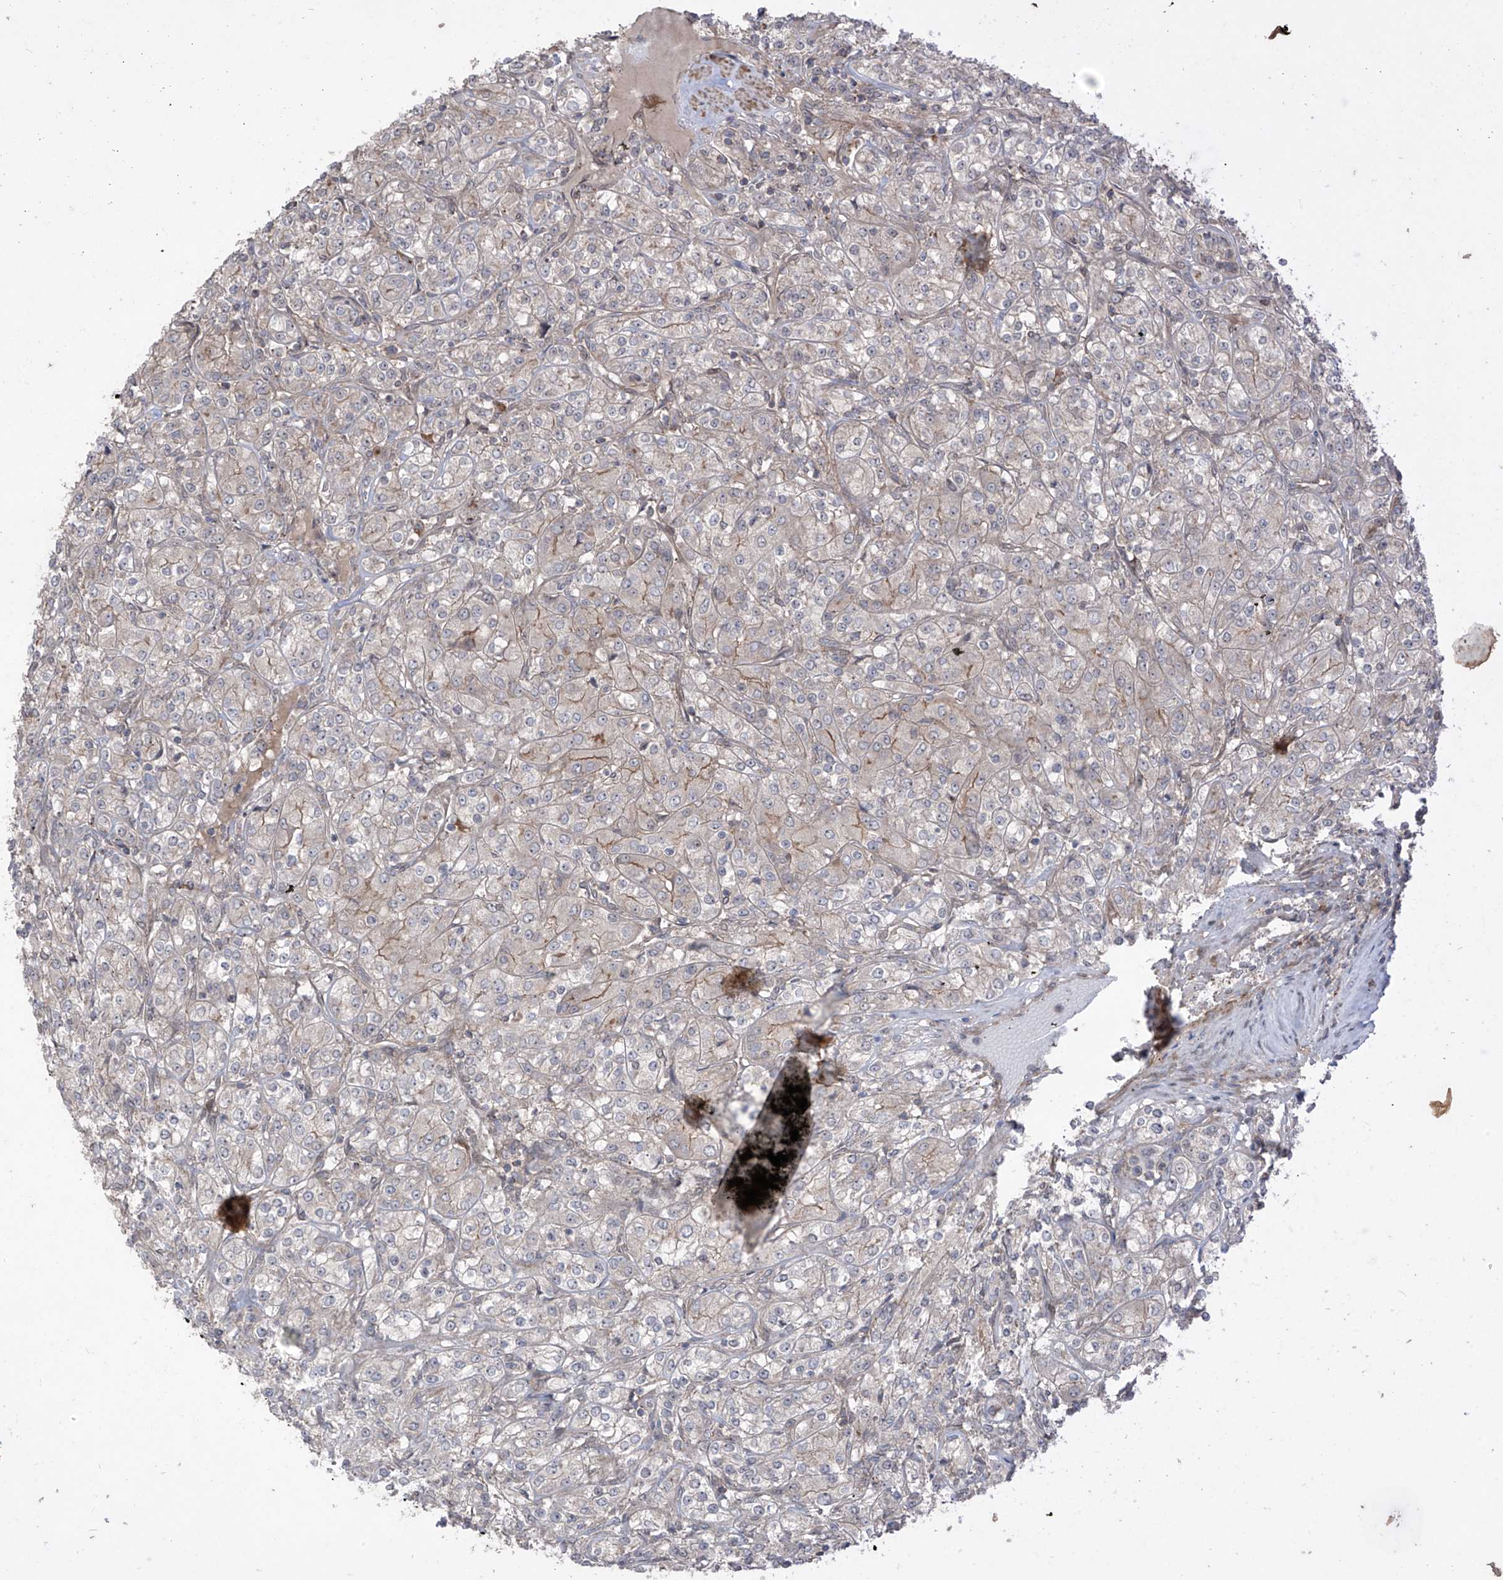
{"staining": {"intensity": "weak", "quantity": "<25%", "location": "cytoplasmic/membranous"}, "tissue": "renal cancer", "cell_type": "Tumor cells", "image_type": "cancer", "snomed": [{"axis": "morphology", "description": "Adenocarcinoma, NOS"}, {"axis": "topography", "description": "Kidney"}], "caption": "IHC histopathology image of human adenocarcinoma (renal) stained for a protein (brown), which displays no expression in tumor cells.", "gene": "LRRC74A", "patient": {"sex": "male", "age": 77}}